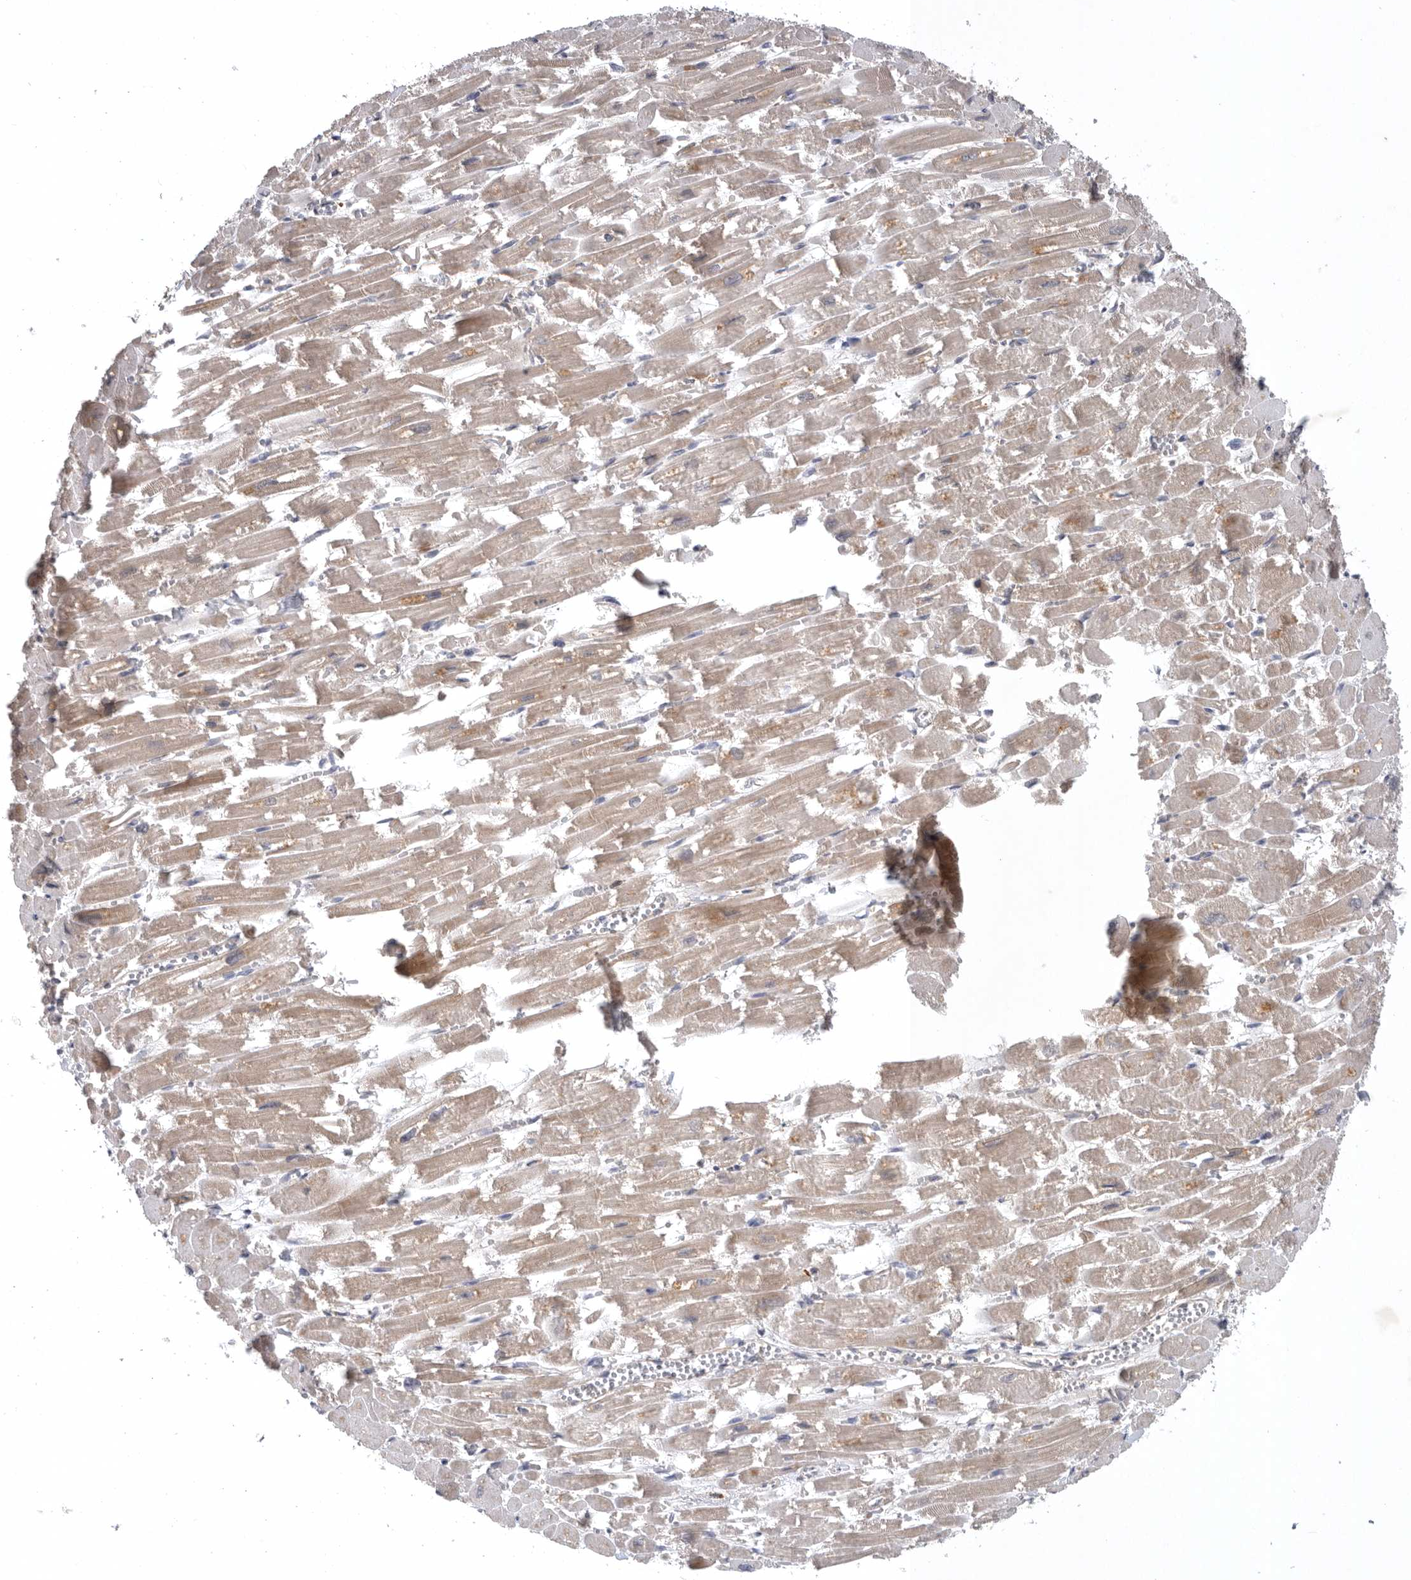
{"staining": {"intensity": "weak", "quantity": "25%-75%", "location": "cytoplasmic/membranous"}, "tissue": "heart muscle", "cell_type": "Cardiomyocytes", "image_type": "normal", "snomed": [{"axis": "morphology", "description": "Normal tissue, NOS"}, {"axis": "topography", "description": "Heart"}], "caption": "Immunohistochemical staining of benign human heart muscle reveals low levels of weak cytoplasmic/membranous staining in approximately 25%-75% of cardiomyocytes. The staining was performed using DAB, with brown indicating positive protein expression. Nuclei are stained blue with hematoxylin.", "gene": "C1orf109", "patient": {"sex": "male", "age": 54}}